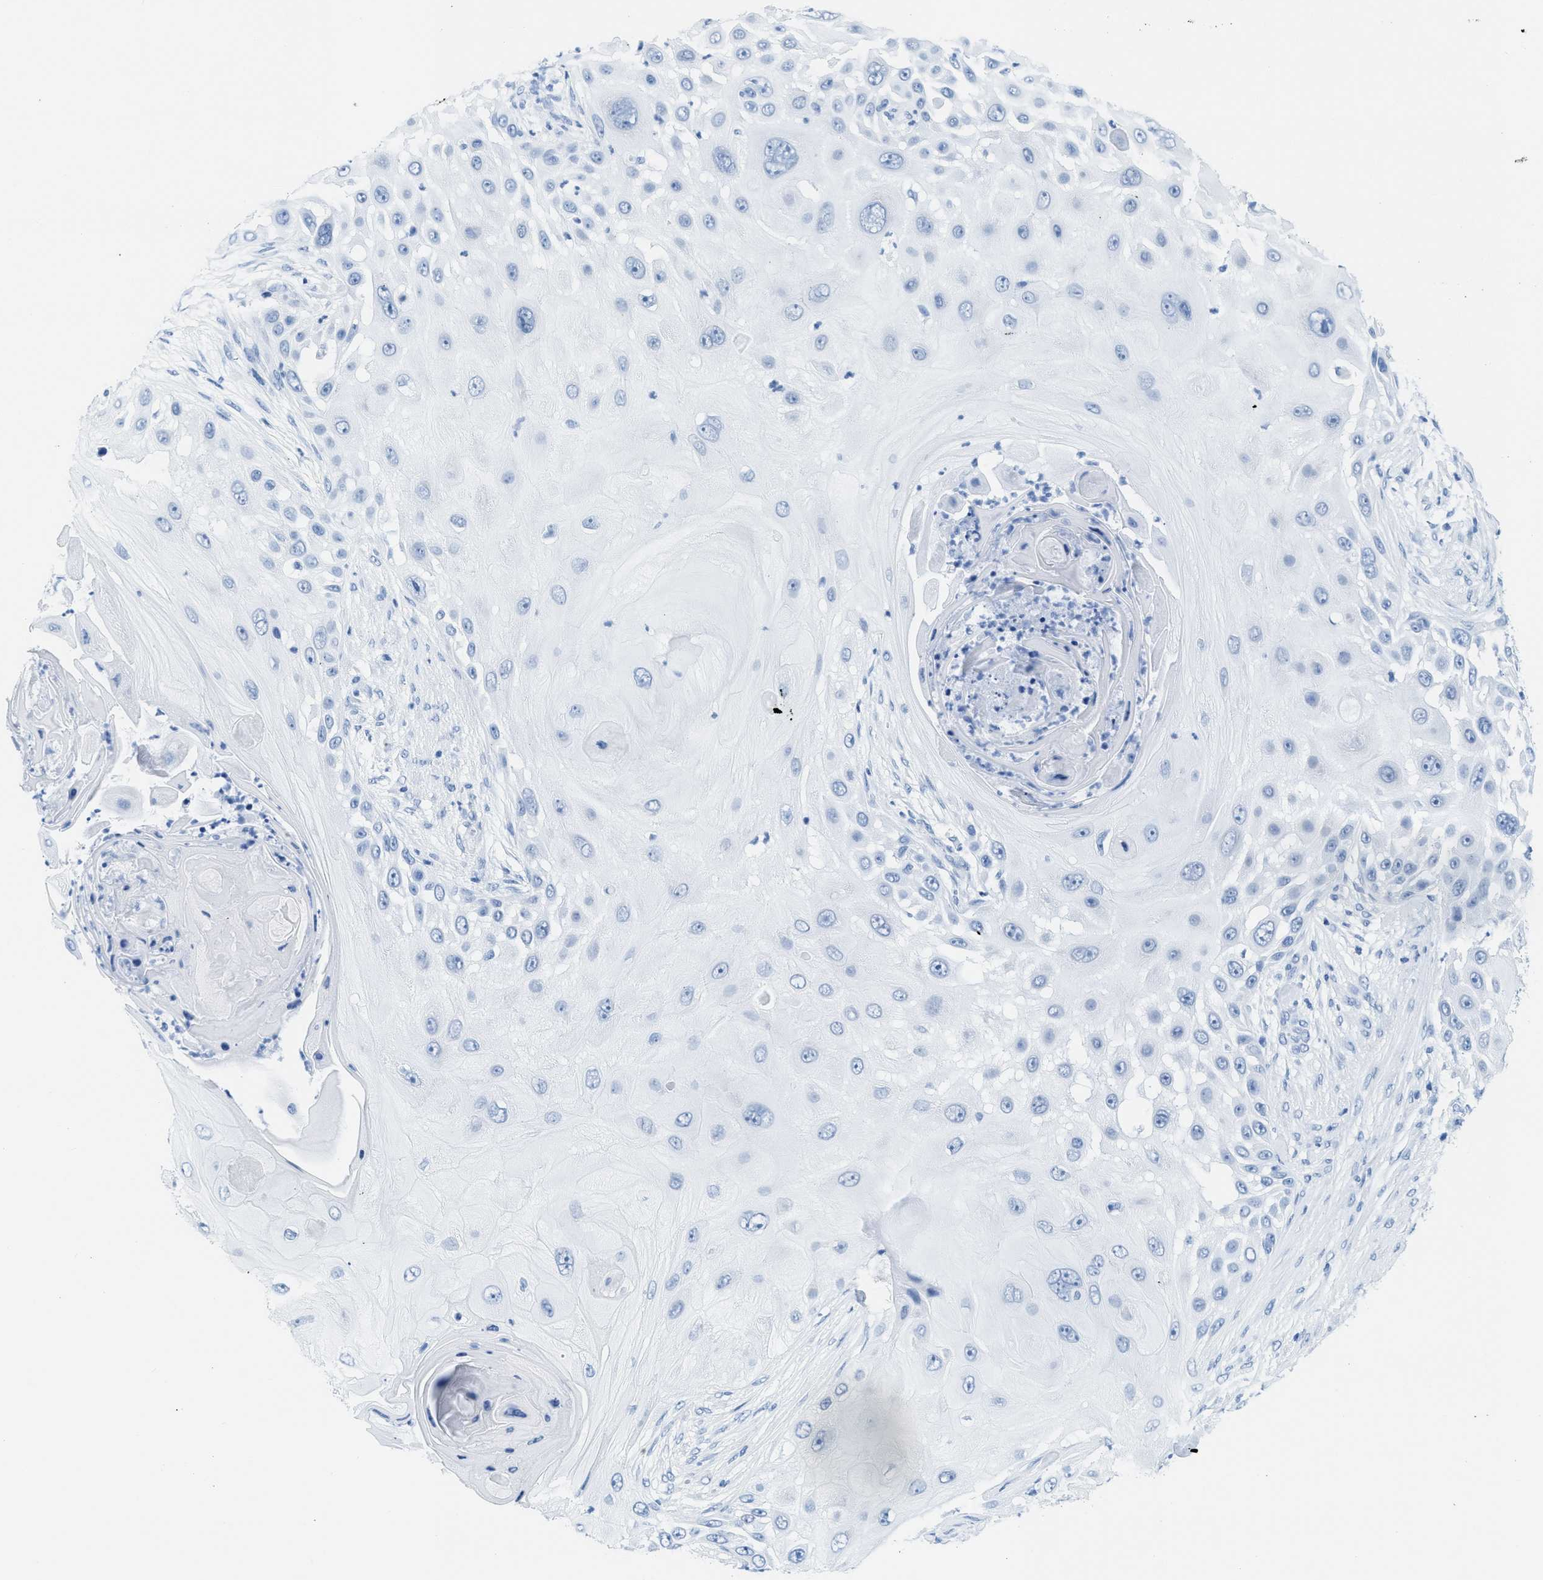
{"staining": {"intensity": "negative", "quantity": "none", "location": "none"}, "tissue": "skin cancer", "cell_type": "Tumor cells", "image_type": "cancer", "snomed": [{"axis": "morphology", "description": "Squamous cell carcinoma, NOS"}, {"axis": "topography", "description": "Skin"}], "caption": "DAB immunohistochemical staining of human skin cancer displays no significant expression in tumor cells.", "gene": "WDR4", "patient": {"sex": "female", "age": 44}}